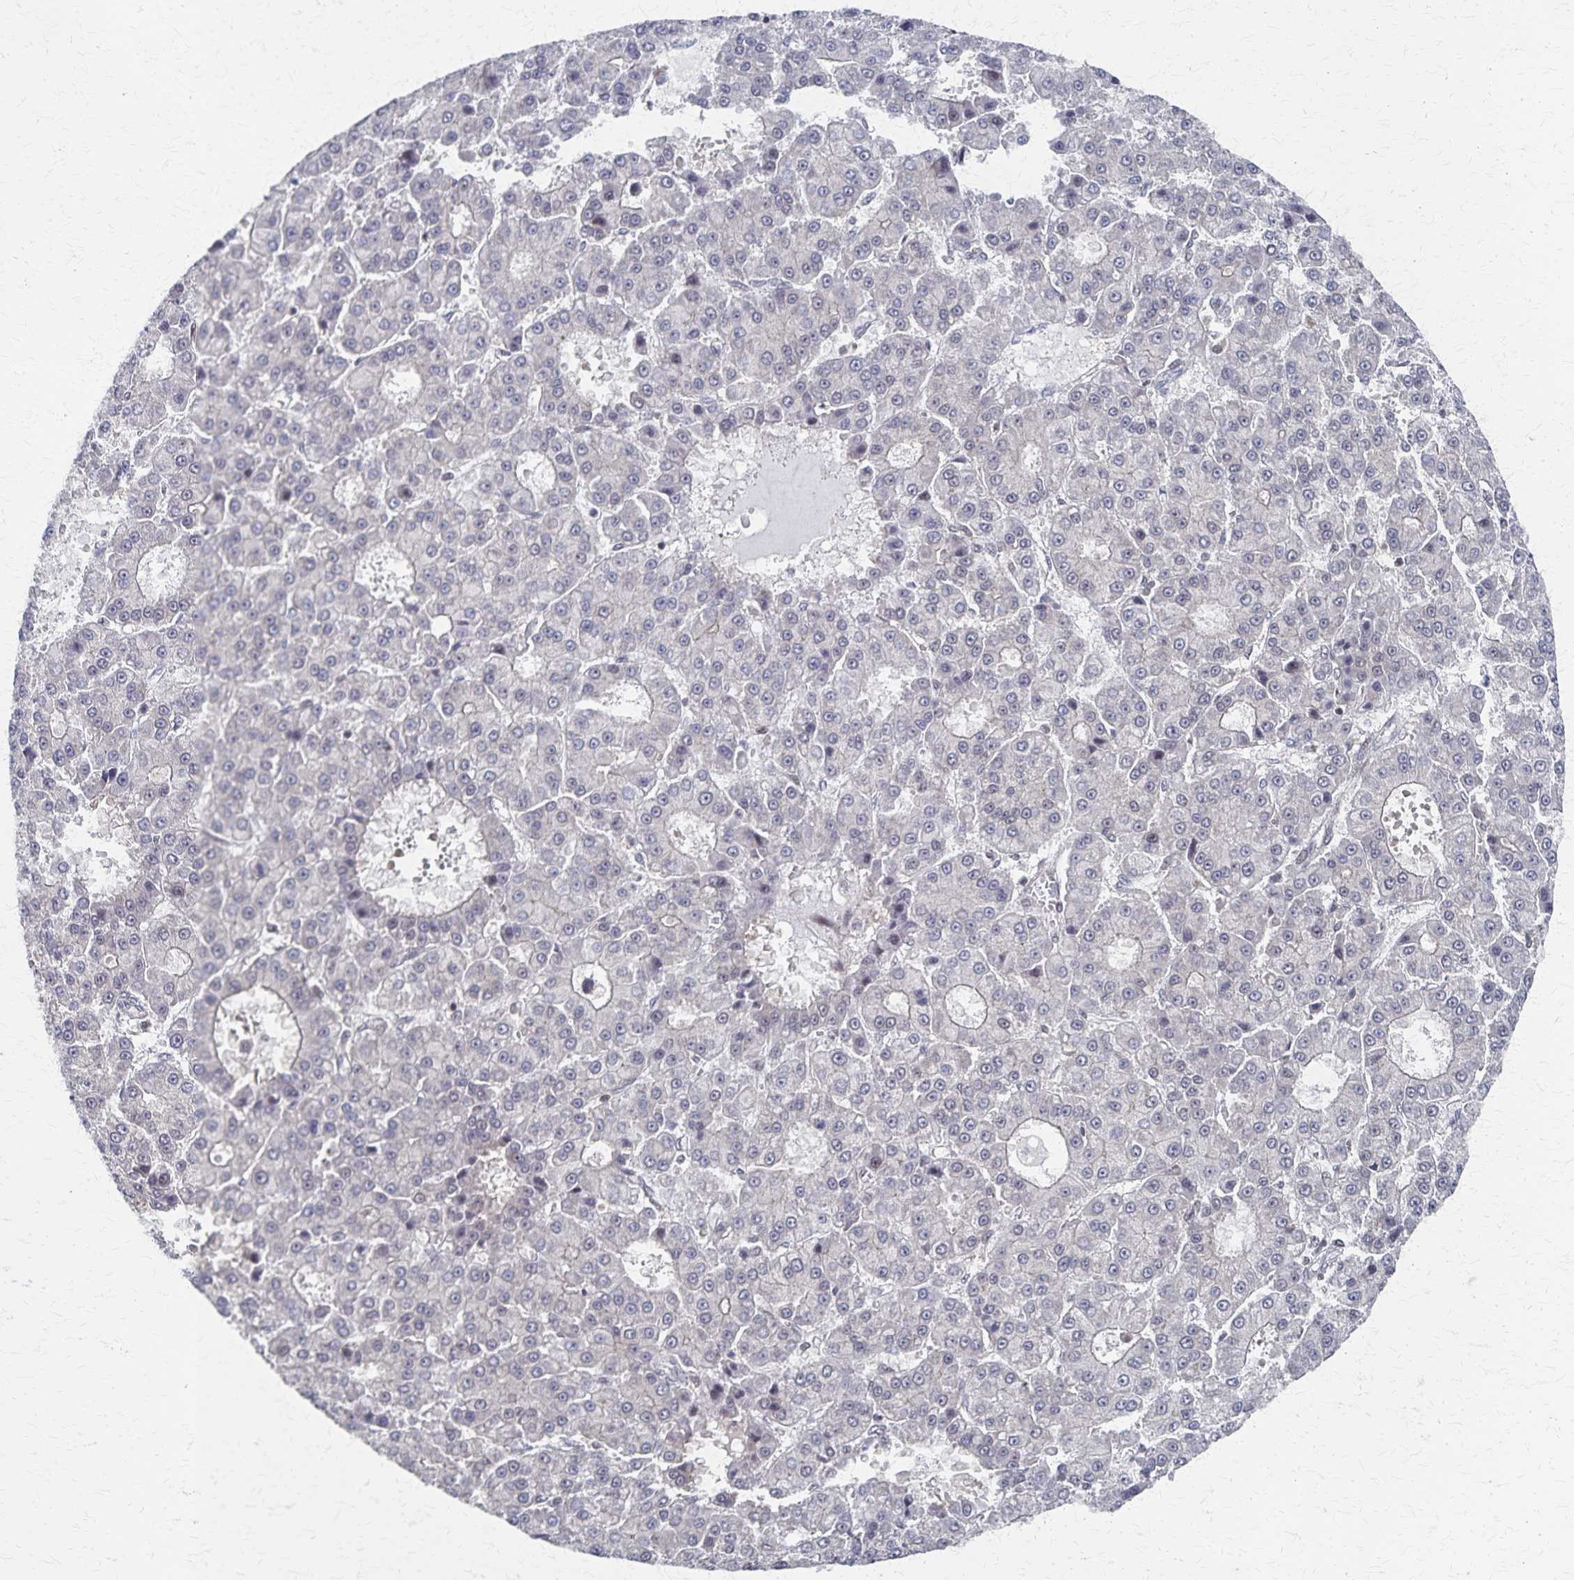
{"staining": {"intensity": "negative", "quantity": "none", "location": "none"}, "tissue": "liver cancer", "cell_type": "Tumor cells", "image_type": "cancer", "snomed": [{"axis": "morphology", "description": "Carcinoma, Hepatocellular, NOS"}, {"axis": "topography", "description": "Liver"}], "caption": "Immunohistochemistry (IHC) image of neoplastic tissue: human liver cancer stained with DAB (3,3'-diaminobenzidine) exhibits no significant protein expression in tumor cells.", "gene": "GTF2B", "patient": {"sex": "male", "age": 70}}